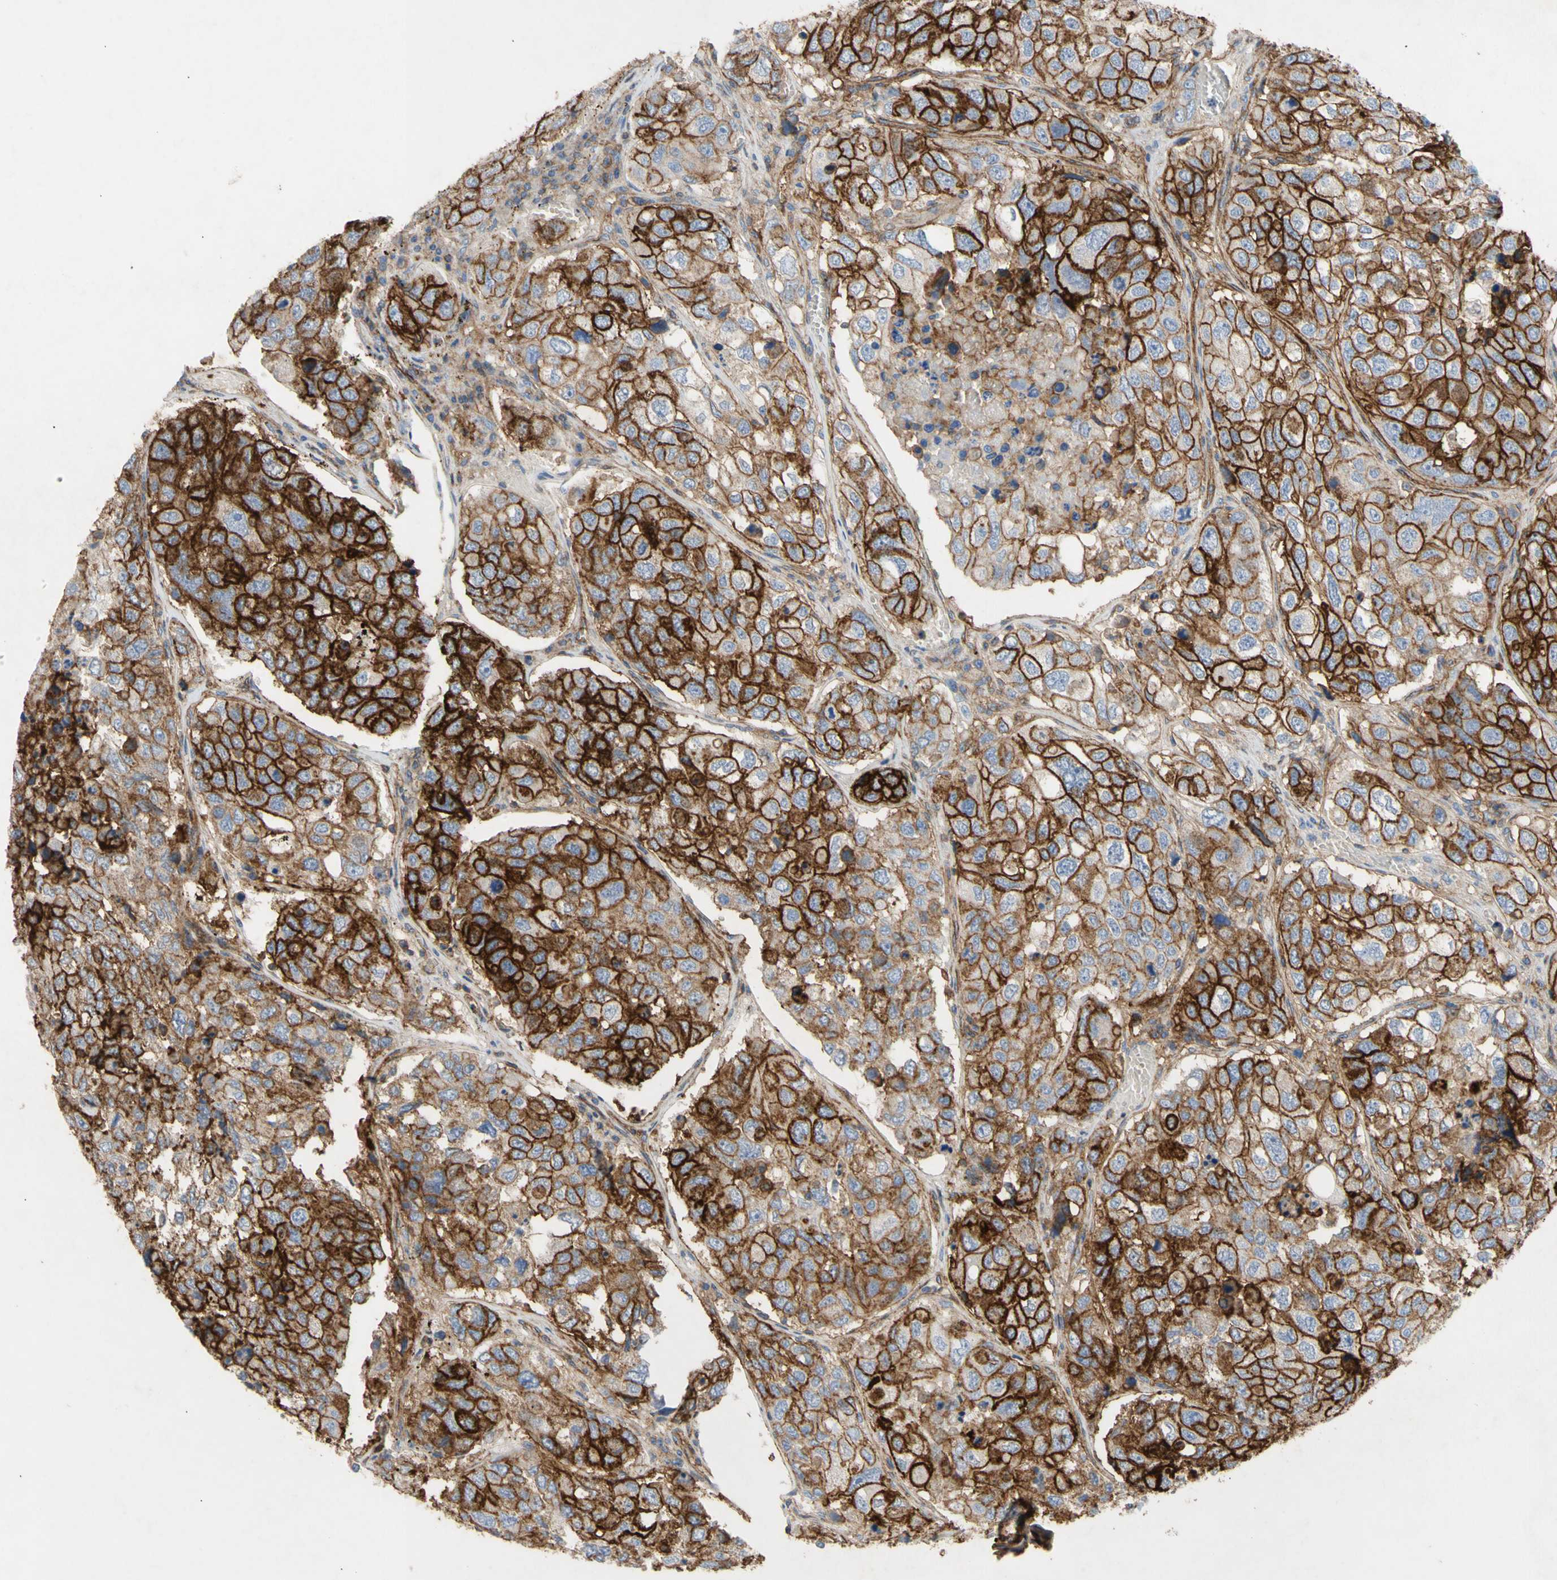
{"staining": {"intensity": "strong", "quantity": ">75%", "location": "cytoplasmic/membranous"}, "tissue": "urothelial cancer", "cell_type": "Tumor cells", "image_type": "cancer", "snomed": [{"axis": "morphology", "description": "Urothelial carcinoma, High grade"}, {"axis": "topography", "description": "Lymph node"}, {"axis": "topography", "description": "Urinary bladder"}], "caption": "Protein expression analysis of urothelial carcinoma (high-grade) displays strong cytoplasmic/membranous staining in approximately >75% of tumor cells.", "gene": "ATP2A3", "patient": {"sex": "male", "age": 51}}